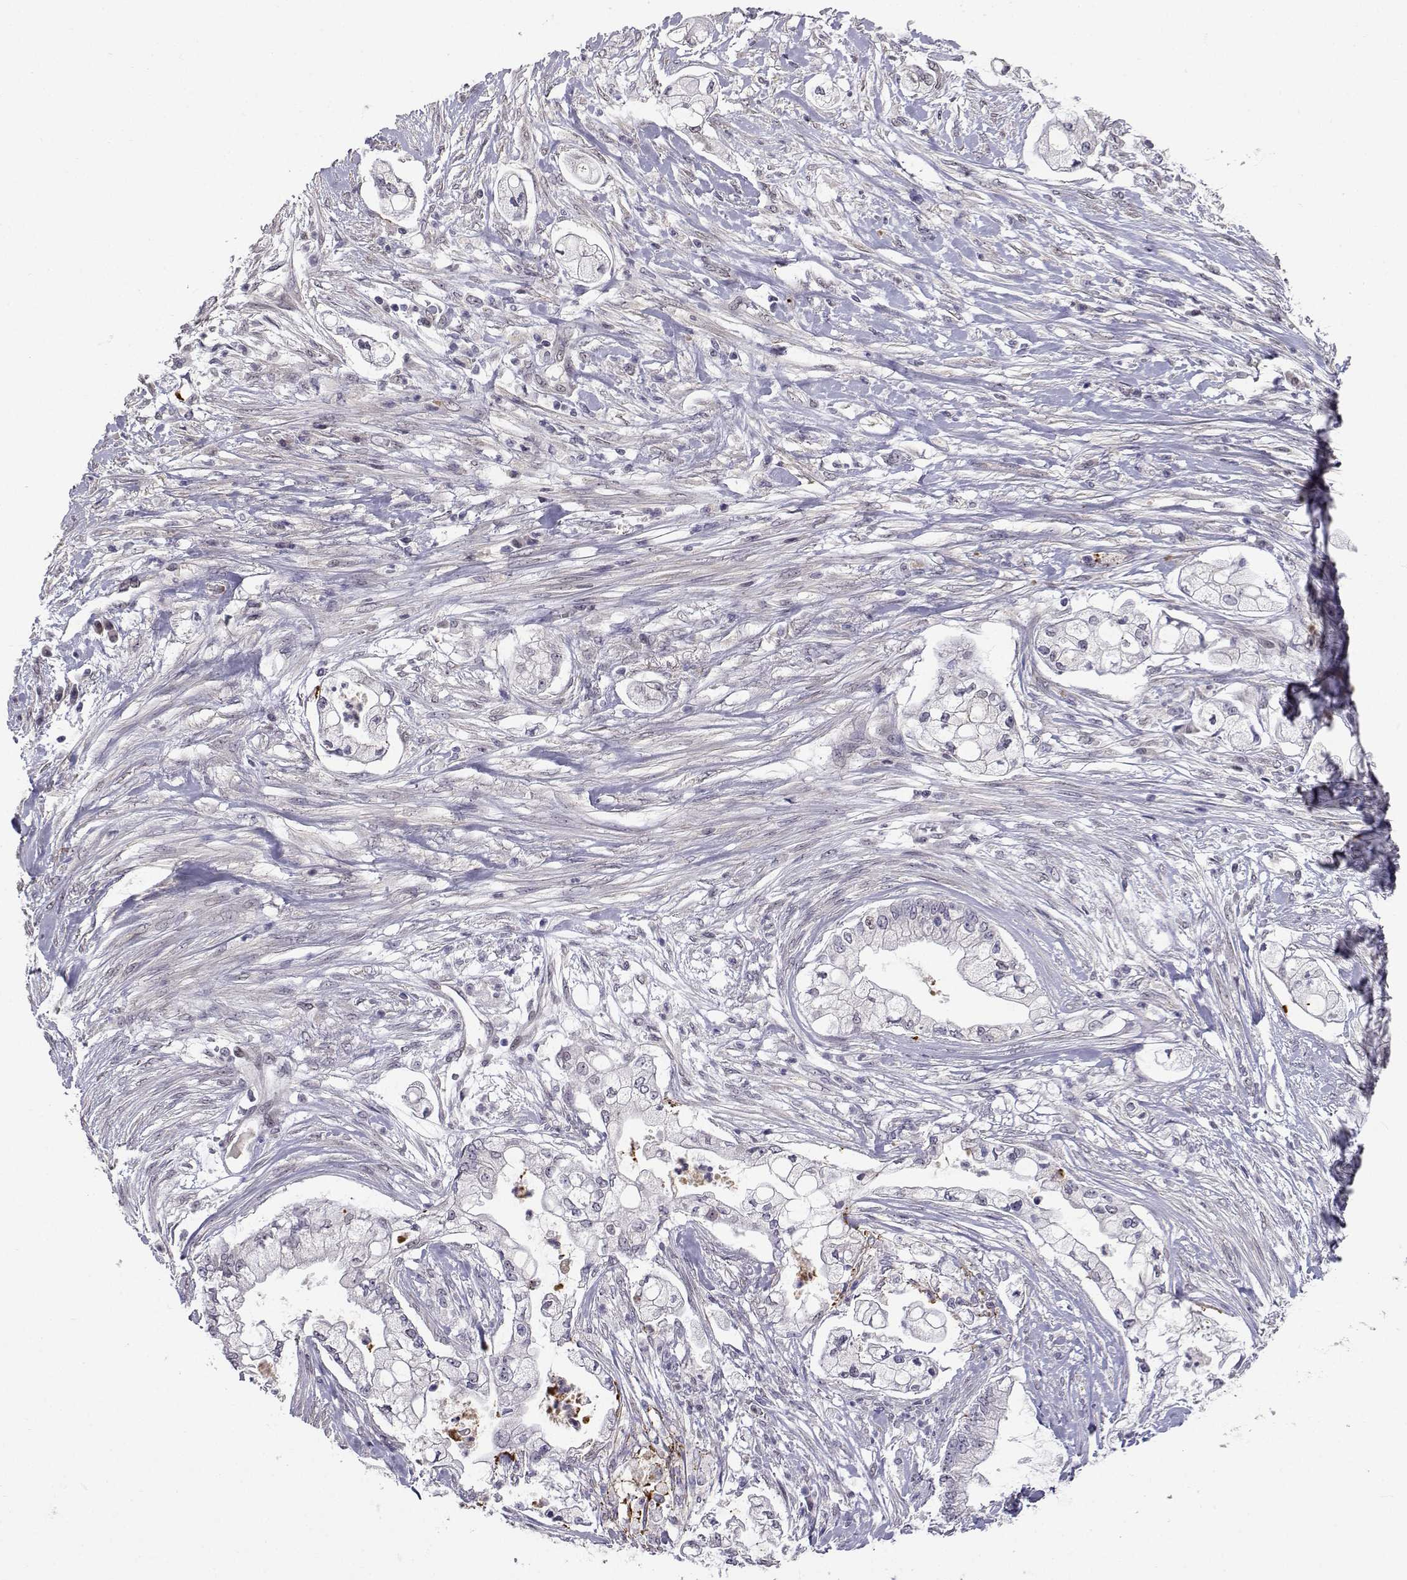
{"staining": {"intensity": "negative", "quantity": "none", "location": "none"}, "tissue": "pancreatic cancer", "cell_type": "Tumor cells", "image_type": "cancer", "snomed": [{"axis": "morphology", "description": "Adenocarcinoma, NOS"}, {"axis": "topography", "description": "Pancreas"}], "caption": "This is an immunohistochemistry micrograph of adenocarcinoma (pancreatic). There is no positivity in tumor cells.", "gene": "SLC6A3", "patient": {"sex": "female", "age": 69}}